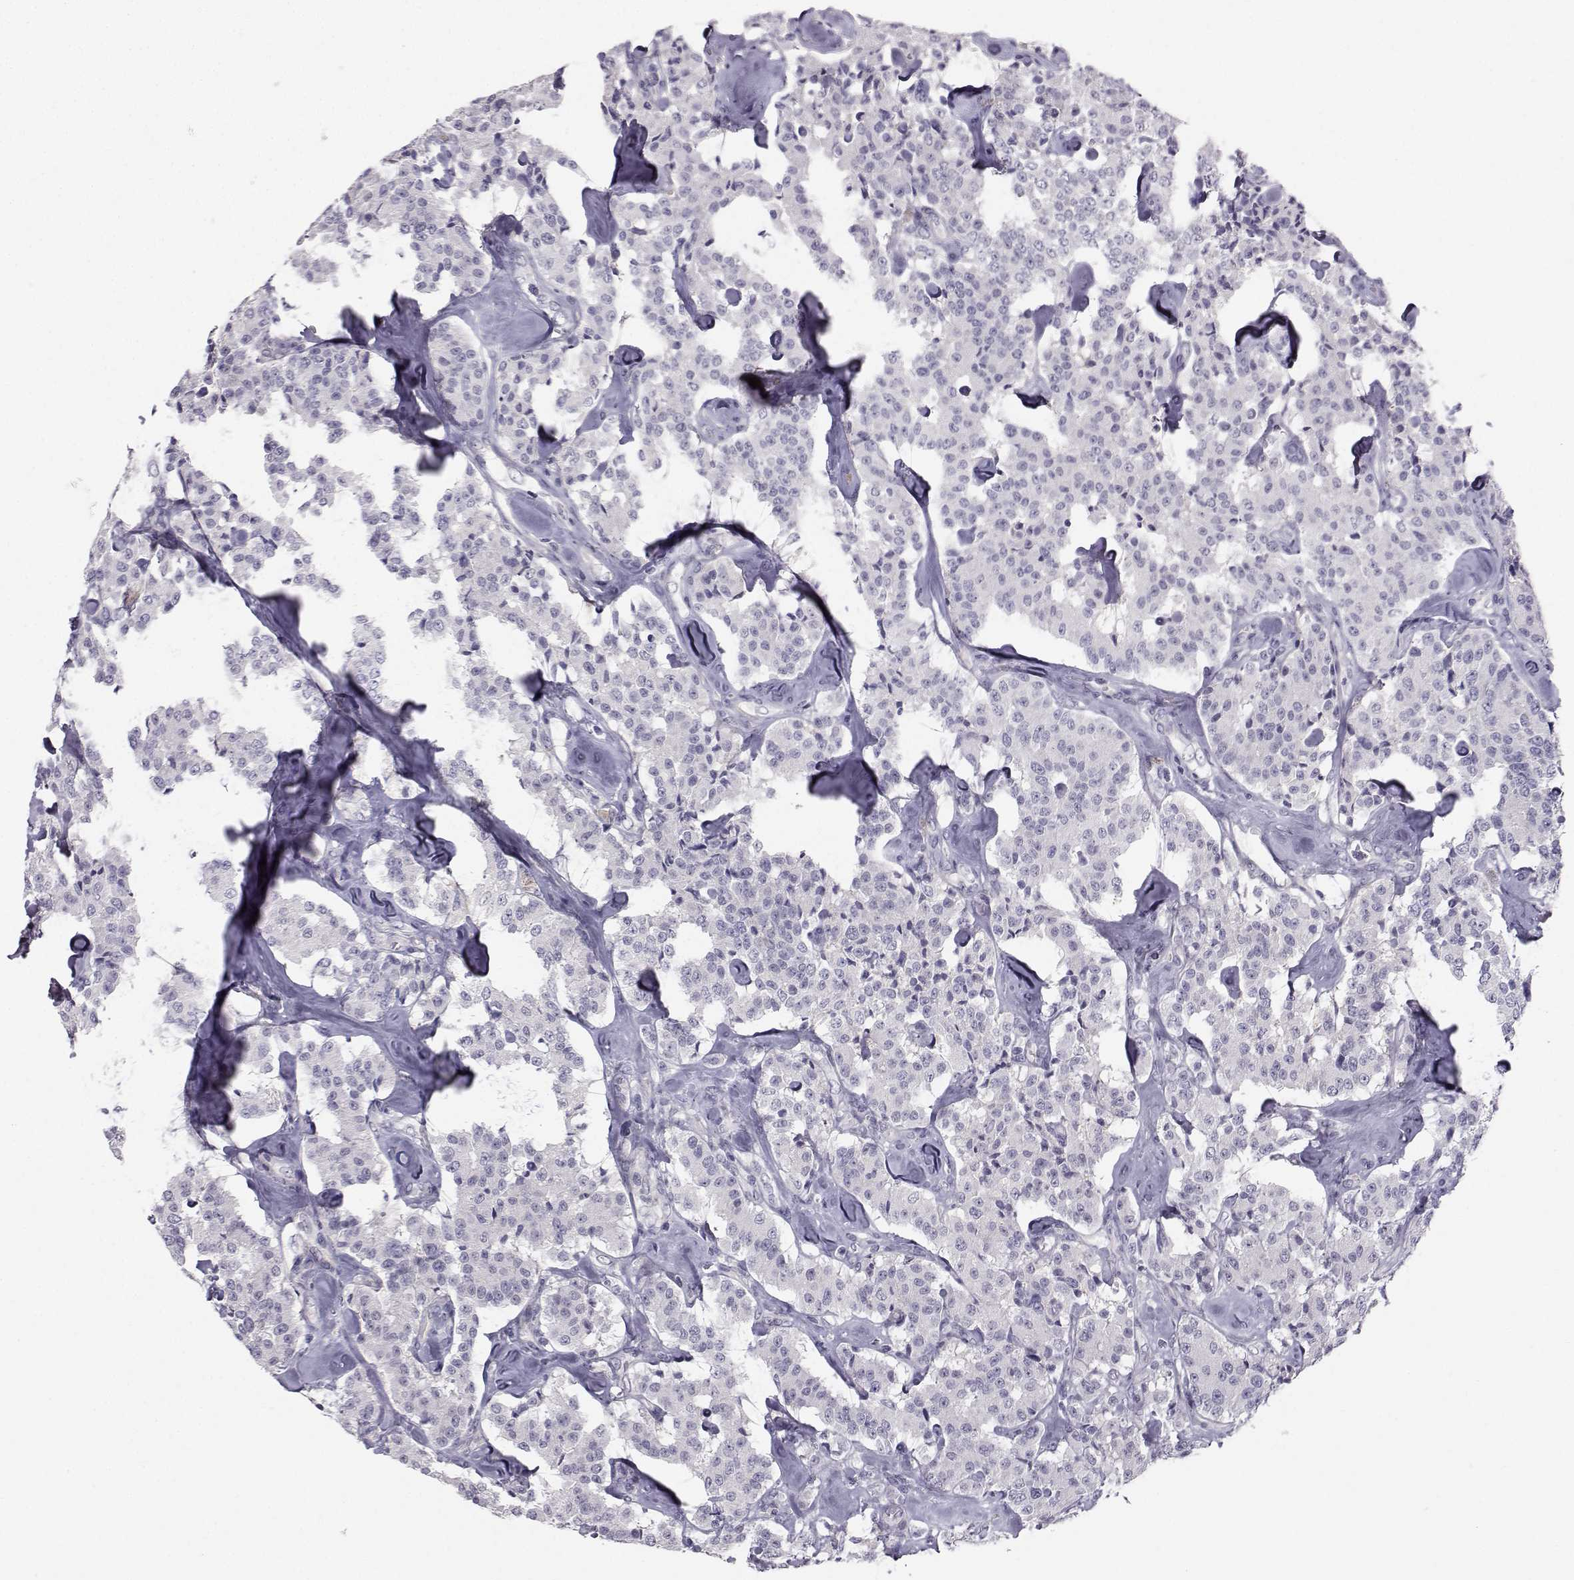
{"staining": {"intensity": "negative", "quantity": "none", "location": "none"}, "tissue": "carcinoid", "cell_type": "Tumor cells", "image_type": "cancer", "snomed": [{"axis": "morphology", "description": "Carcinoid, malignant, NOS"}, {"axis": "topography", "description": "Pancreas"}], "caption": "Carcinoid (malignant) was stained to show a protein in brown. There is no significant positivity in tumor cells.", "gene": "SPDYE4", "patient": {"sex": "male", "age": 41}}